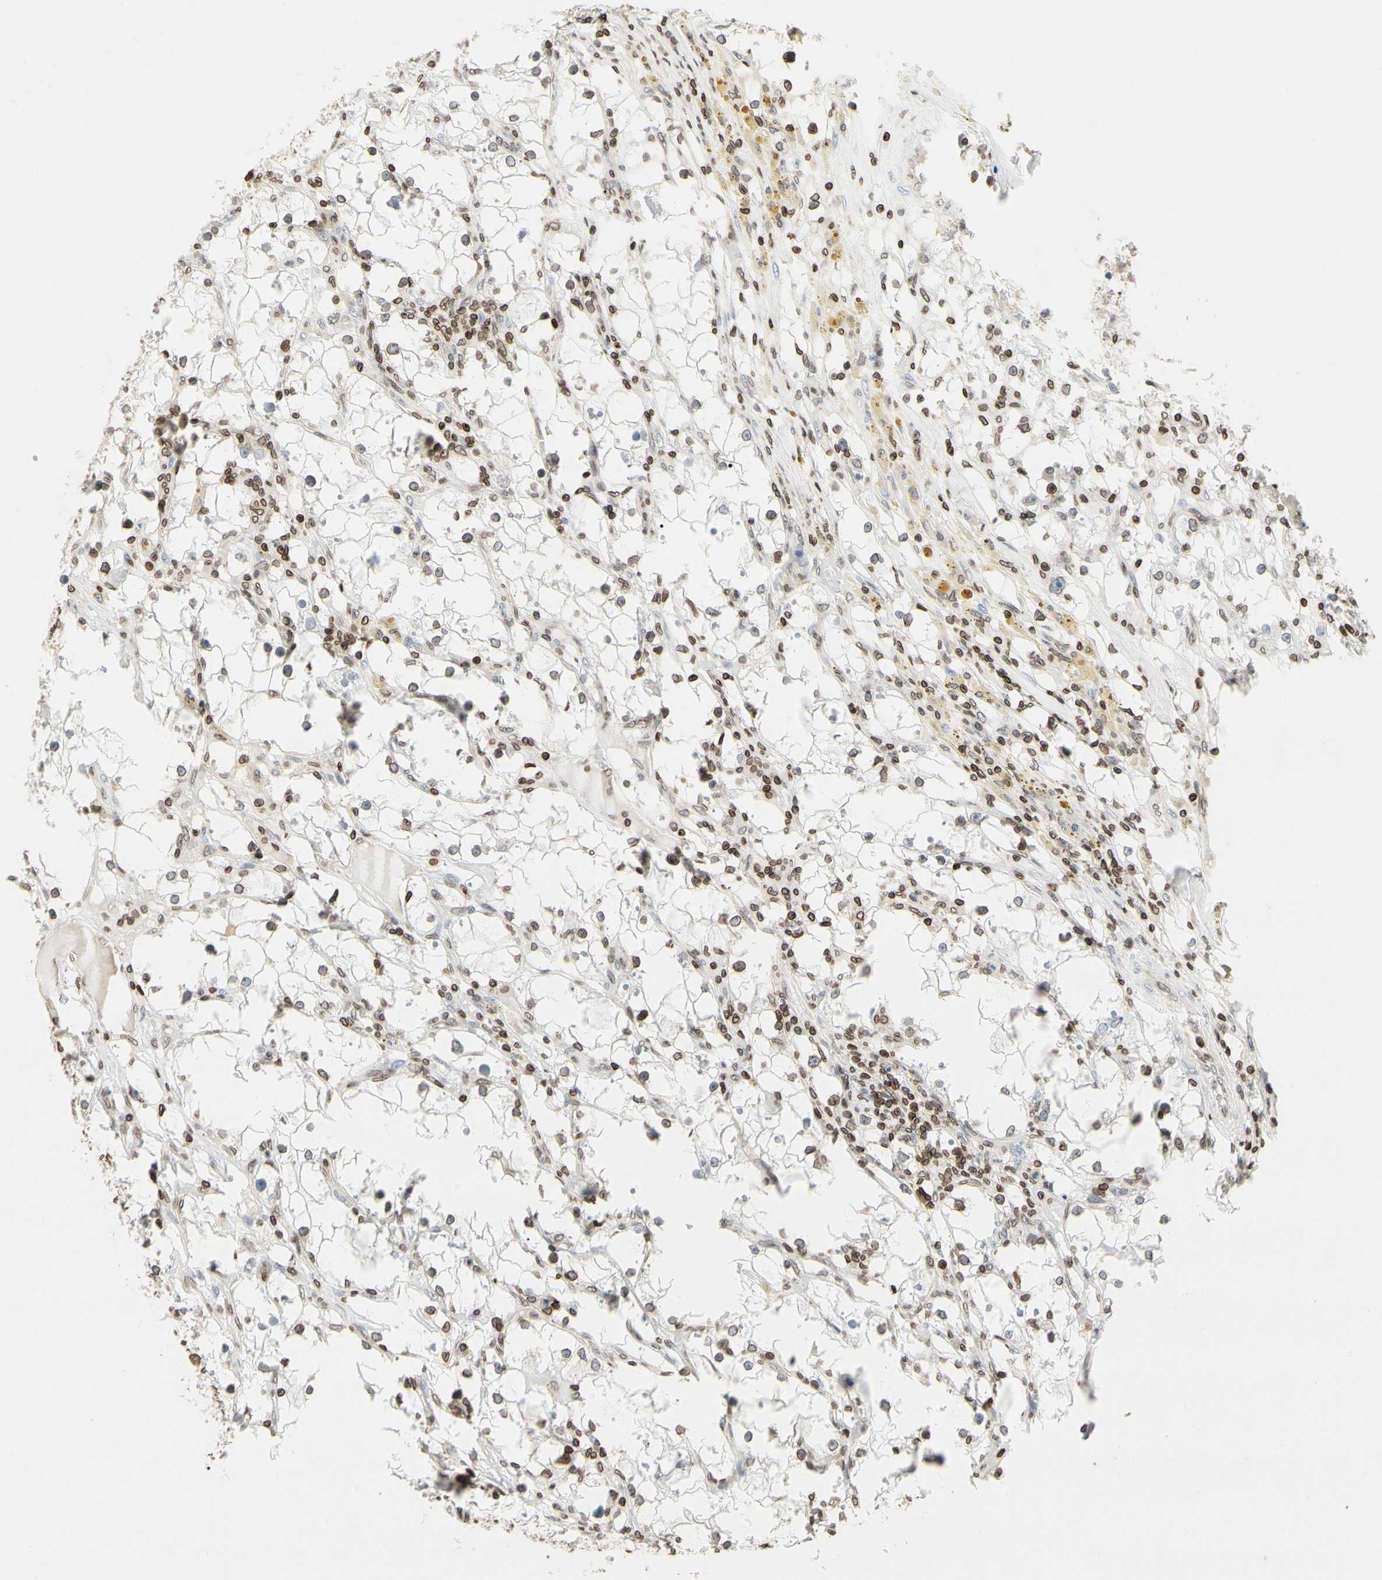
{"staining": {"intensity": "moderate", "quantity": "25%-75%", "location": "cytoplasmic/membranous,nuclear"}, "tissue": "renal cancer", "cell_type": "Tumor cells", "image_type": "cancer", "snomed": [{"axis": "morphology", "description": "Adenocarcinoma, NOS"}, {"axis": "topography", "description": "Kidney"}], "caption": "Protein expression analysis of renal adenocarcinoma displays moderate cytoplasmic/membranous and nuclear expression in about 25%-75% of tumor cells.", "gene": "TMPO", "patient": {"sex": "male", "age": 56}}